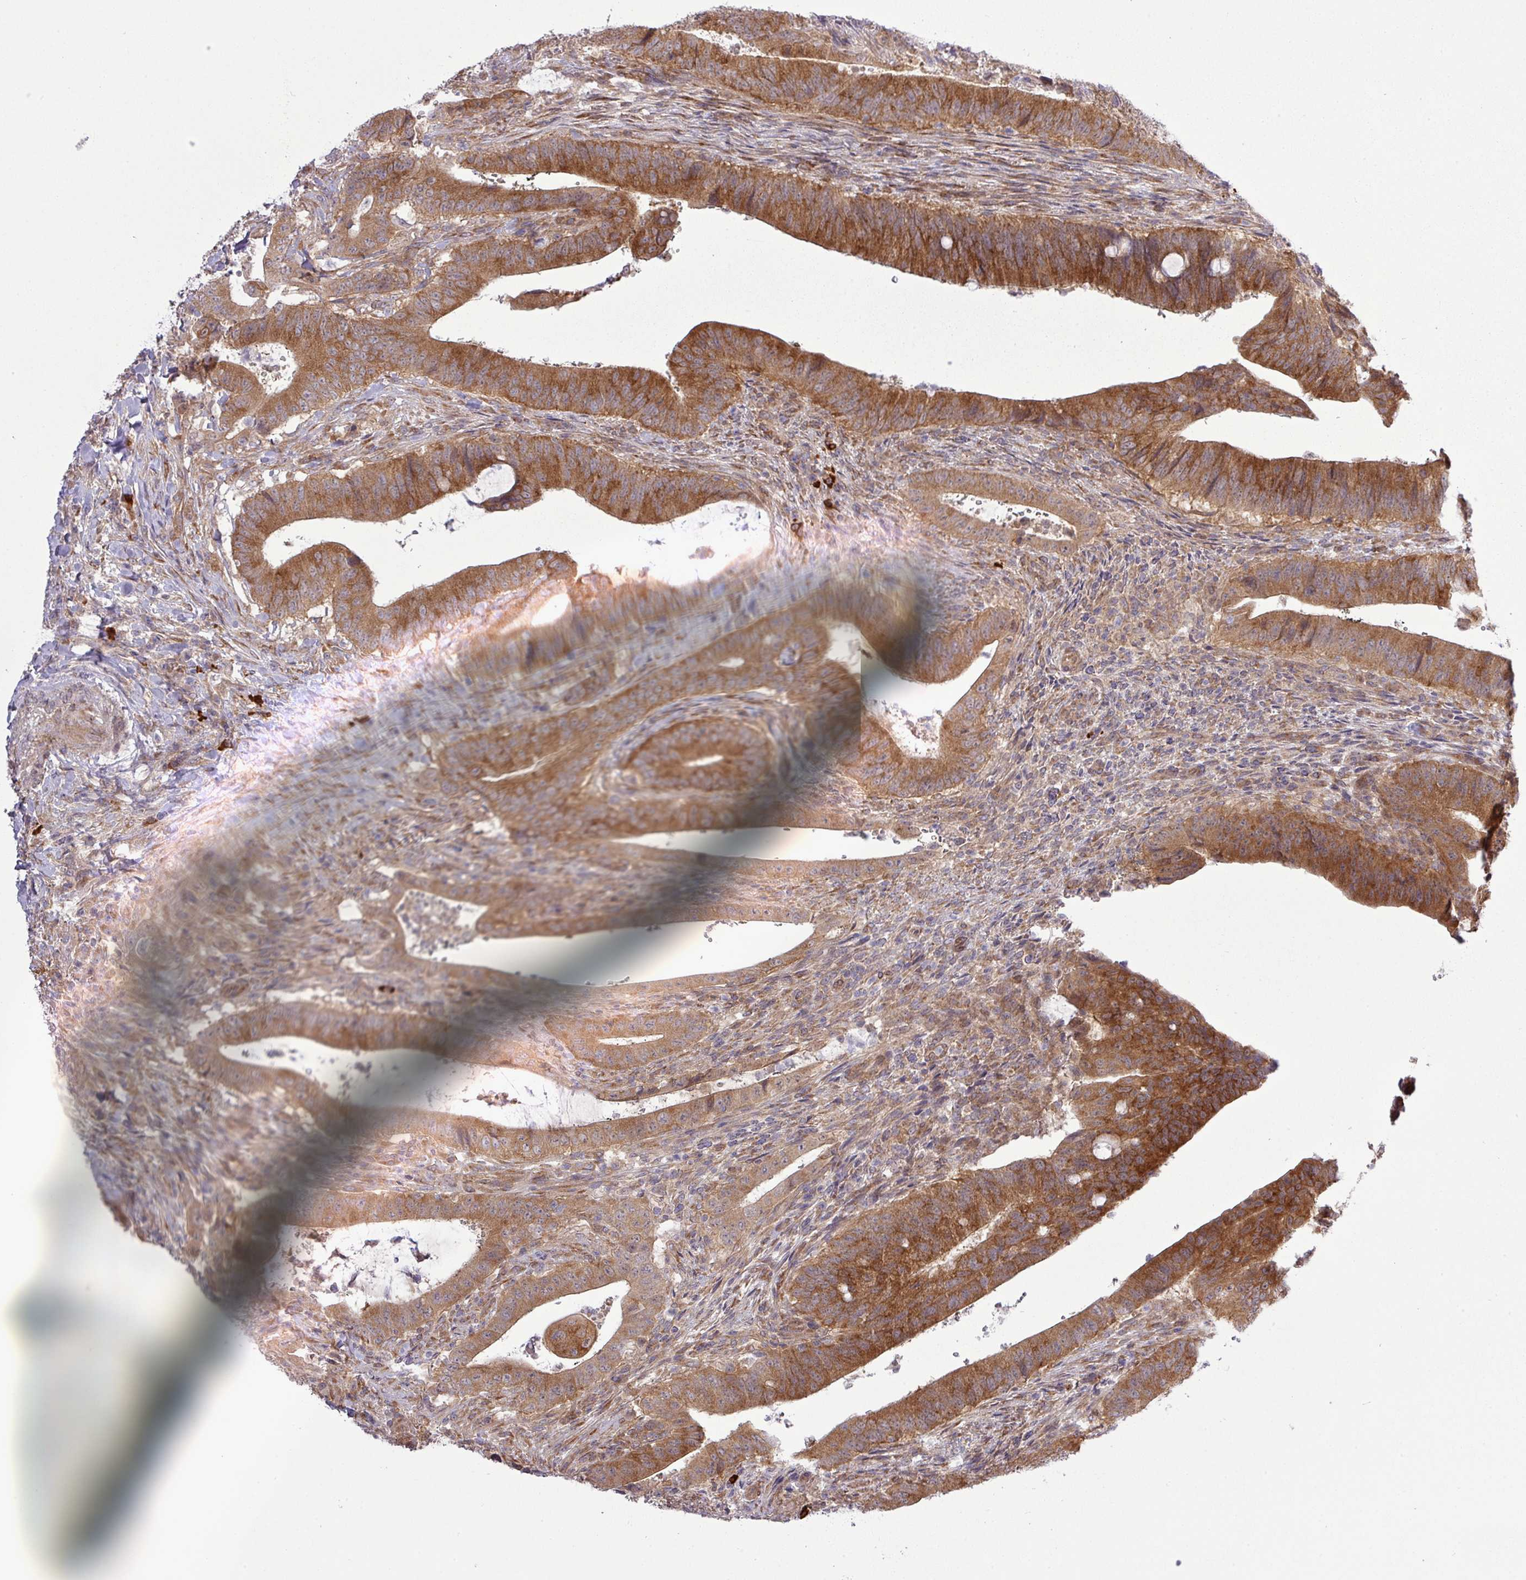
{"staining": {"intensity": "moderate", "quantity": ">75%", "location": "cytoplasmic/membranous"}, "tissue": "colorectal cancer", "cell_type": "Tumor cells", "image_type": "cancer", "snomed": [{"axis": "morphology", "description": "Adenocarcinoma, NOS"}, {"axis": "topography", "description": "Colon"}], "caption": "Tumor cells reveal medium levels of moderate cytoplasmic/membranous expression in approximately >75% of cells in colorectal cancer (adenocarcinoma).", "gene": "FAM222B", "patient": {"sex": "female", "age": 43}}